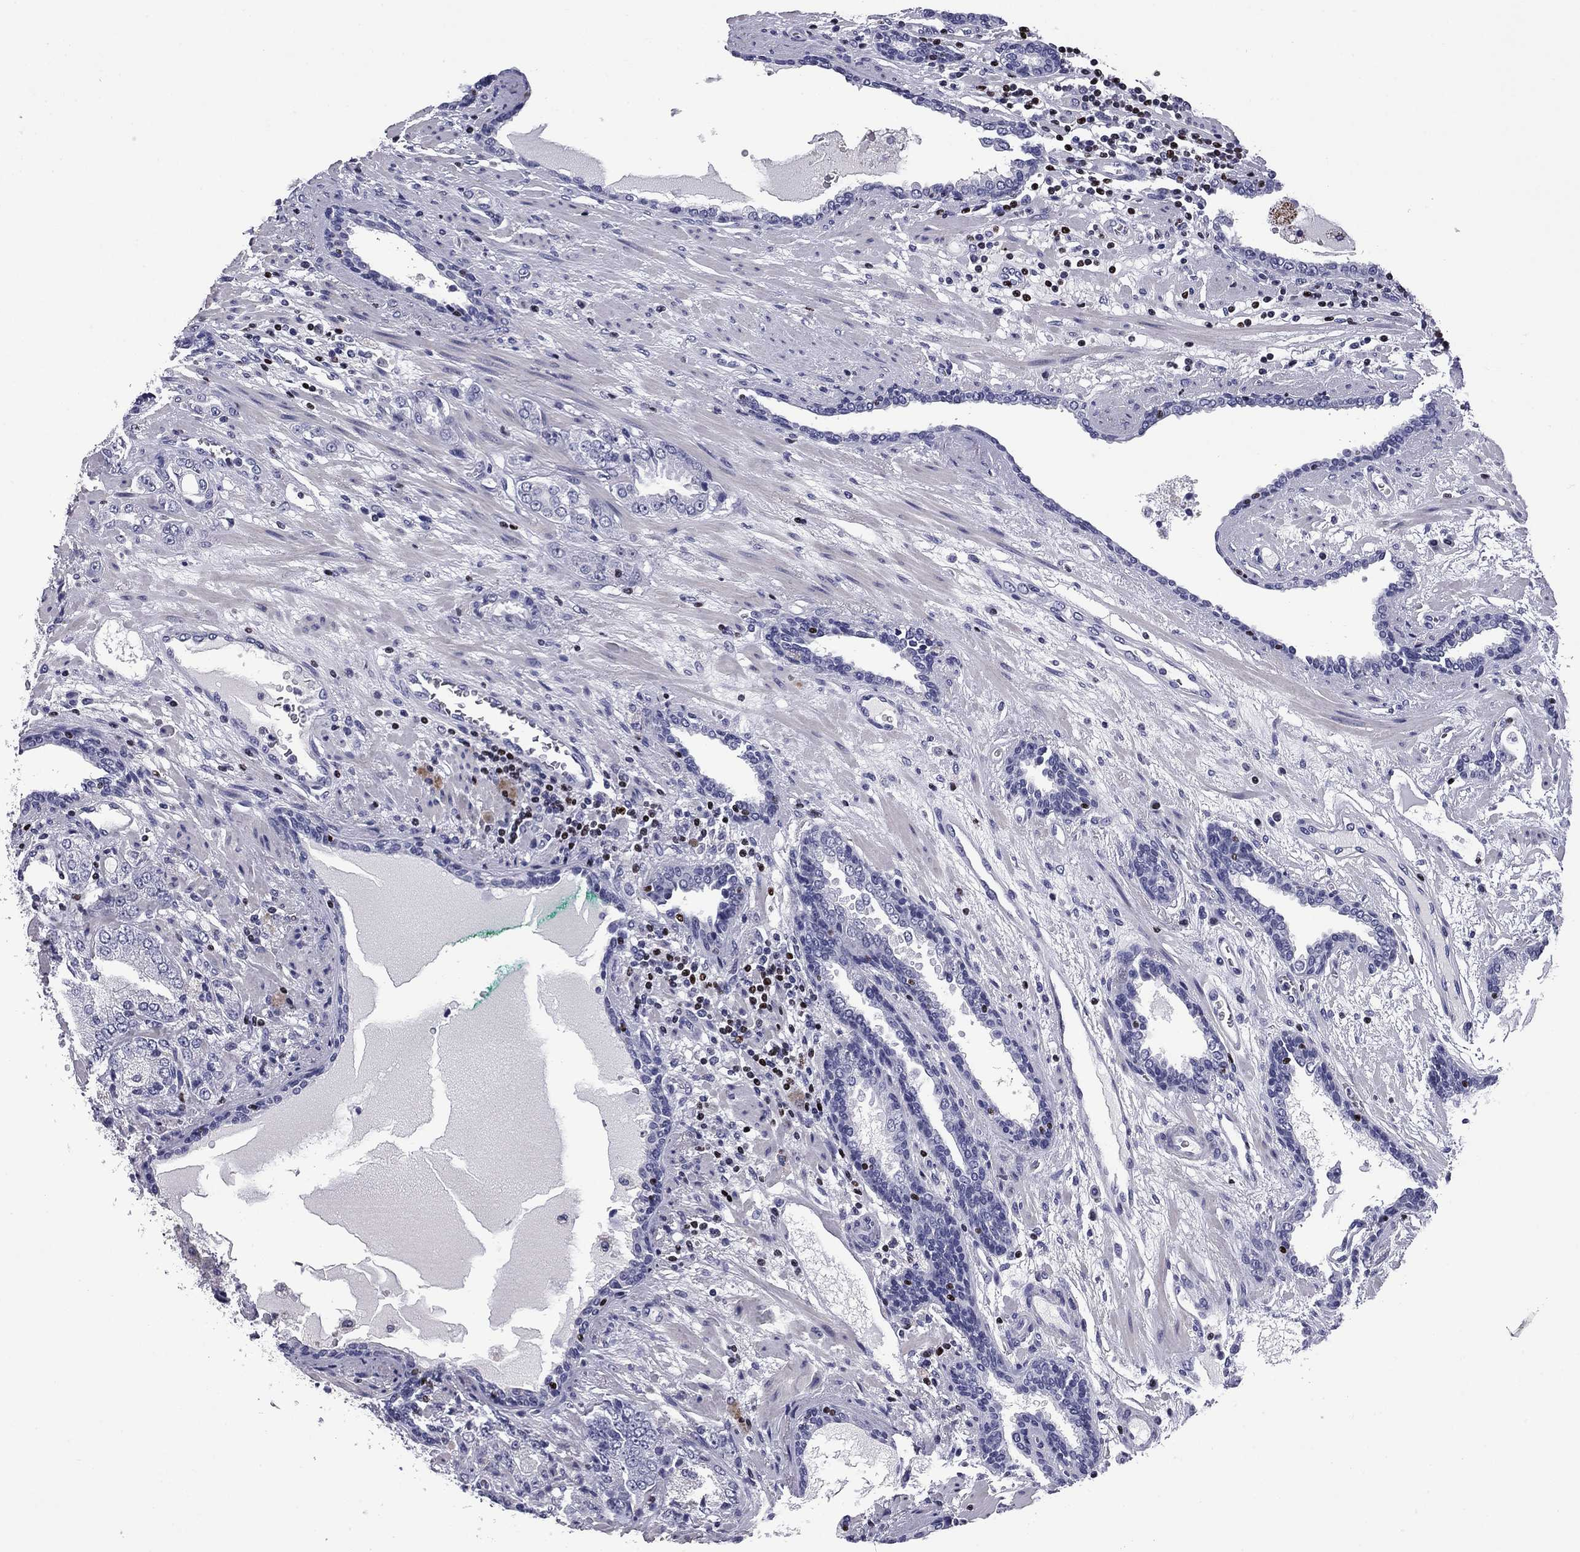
{"staining": {"intensity": "negative", "quantity": "none", "location": "none"}, "tissue": "prostate cancer", "cell_type": "Tumor cells", "image_type": "cancer", "snomed": [{"axis": "morphology", "description": "Adenocarcinoma, Low grade"}, {"axis": "topography", "description": "Prostate"}], "caption": "The micrograph displays no significant staining in tumor cells of low-grade adenocarcinoma (prostate). Nuclei are stained in blue.", "gene": "IKZF3", "patient": {"sex": "male", "age": 68}}